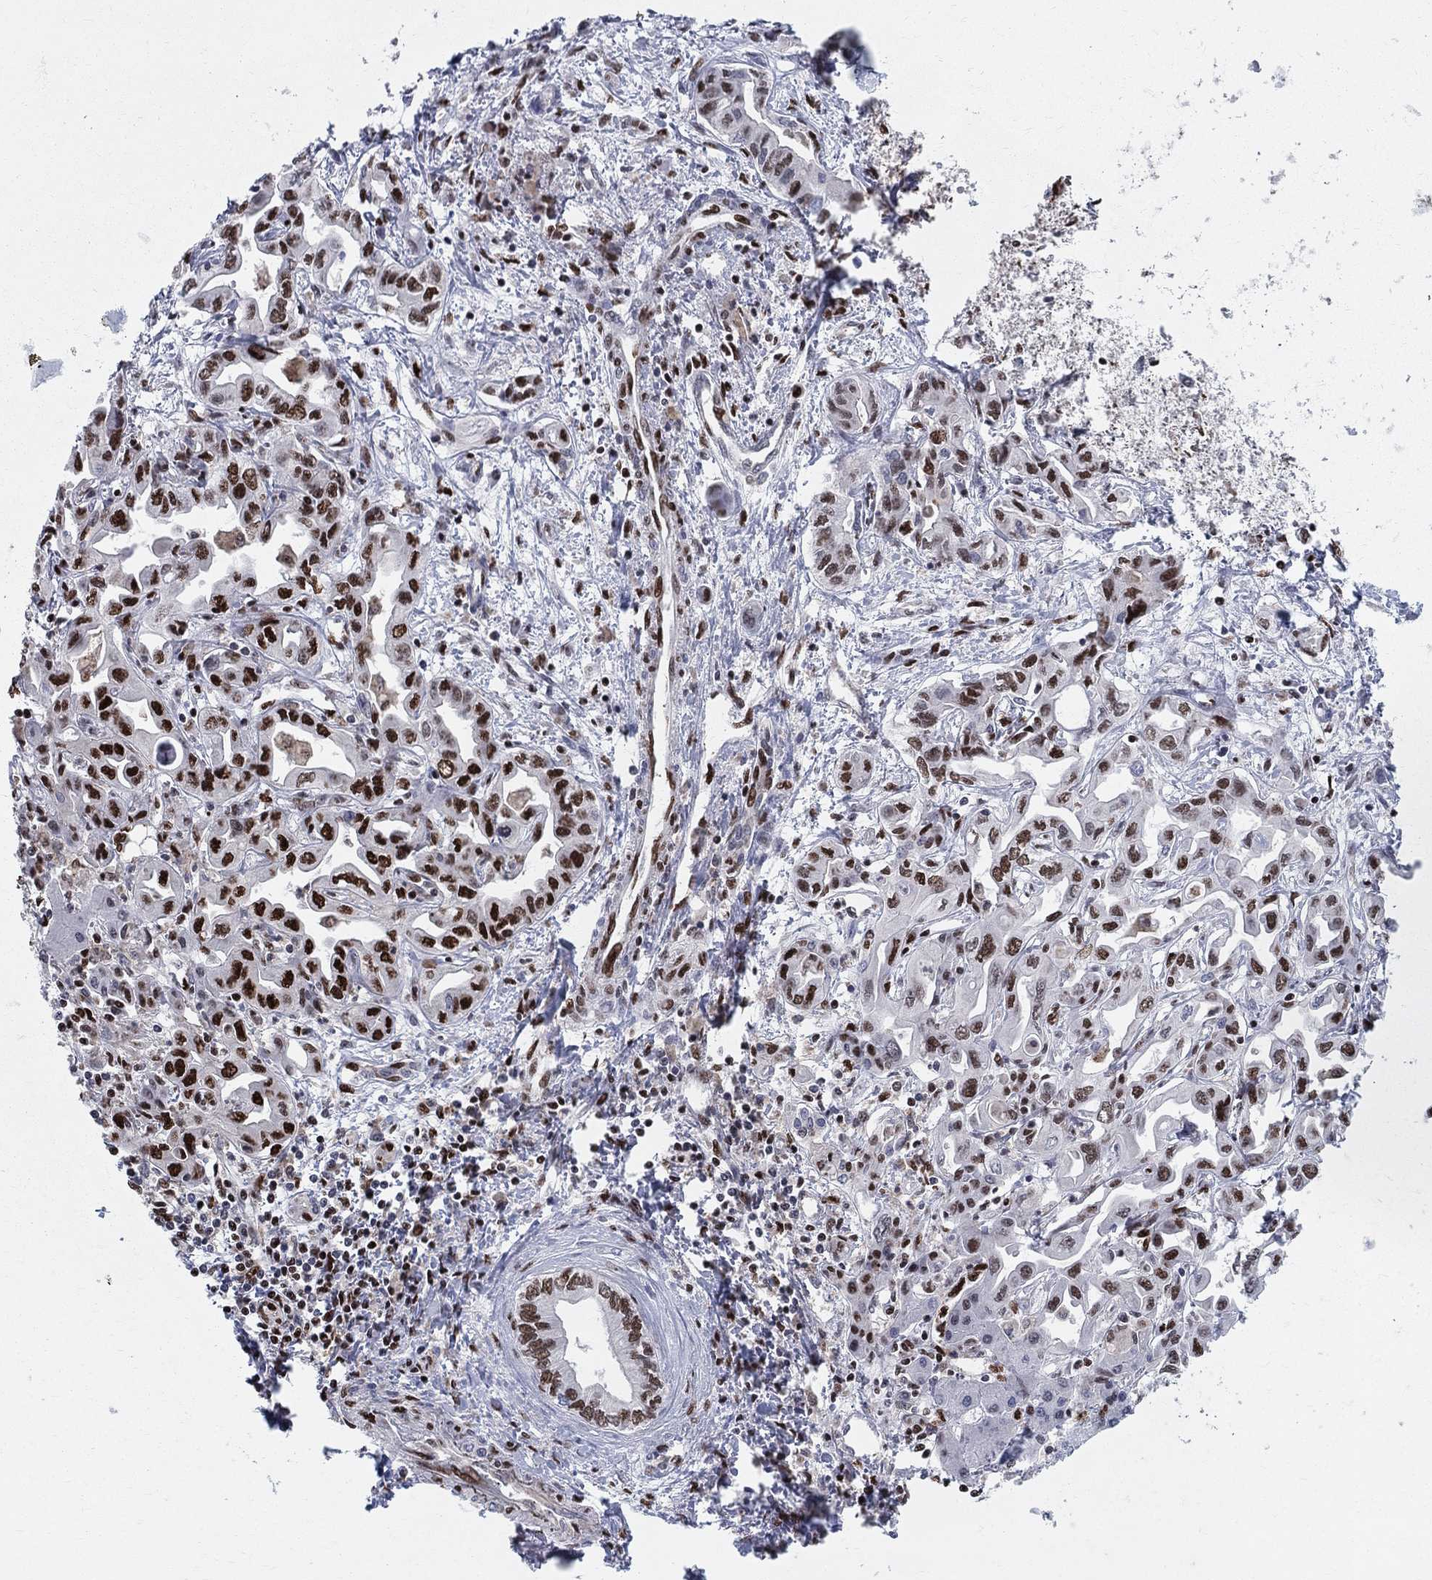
{"staining": {"intensity": "strong", "quantity": "25%-75%", "location": "nuclear"}, "tissue": "liver cancer", "cell_type": "Tumor cells", "image_type": "cancer", "snomed": [{"axis": "morphology", "description": "Cholangiocarcinoma"}, {"axis": "topography", "description": "Liver"}], "caption": "This histopathology image shows liver cholangiocarcinoma stained with IHC to label a protein in brown. The nuclear of tumor cells show strong positivity for the protein. Nuclei are counter-stained blue.", "gene": "ZNHIT3", "patient": {"sex": "female", "age": 64}}